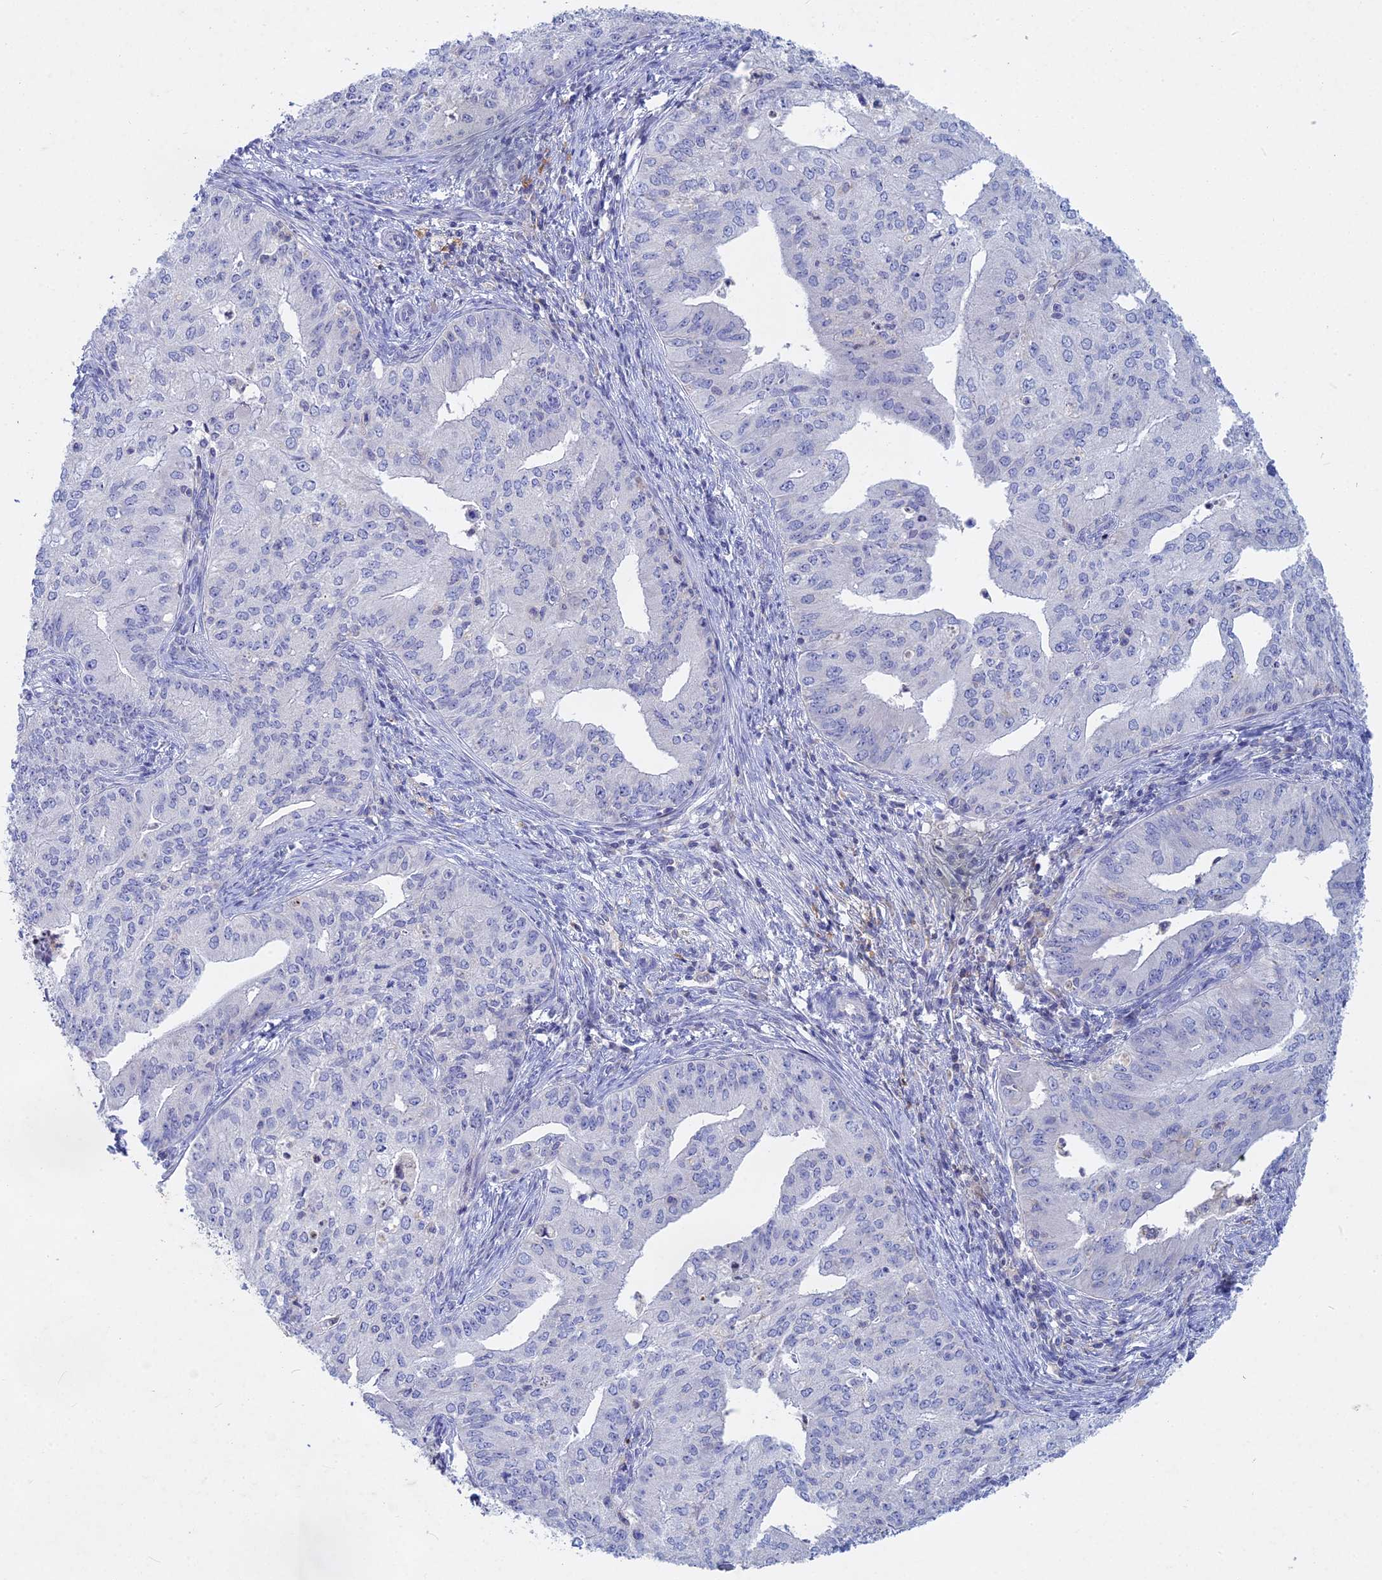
{"staining": {"intensity": "negative", "quantity": "none", "location": "none"}, "tissue": "endometrial cancer", "cell_type": "Tumor cells", "image_type": "cancer", "snomed": [{"axis": "morphology", "description": "Adenocarcinoma, NOS"}, {"axis": "topography", "description": "Endometrium"}], "caption": "This is an immunohistochemistry (IHC) photomicrograph of adenocarcinoma (endometrial). There is no staining in tumor cells.", "gene": "ACP7", "patient": {"sex": "female", "age": 50}}